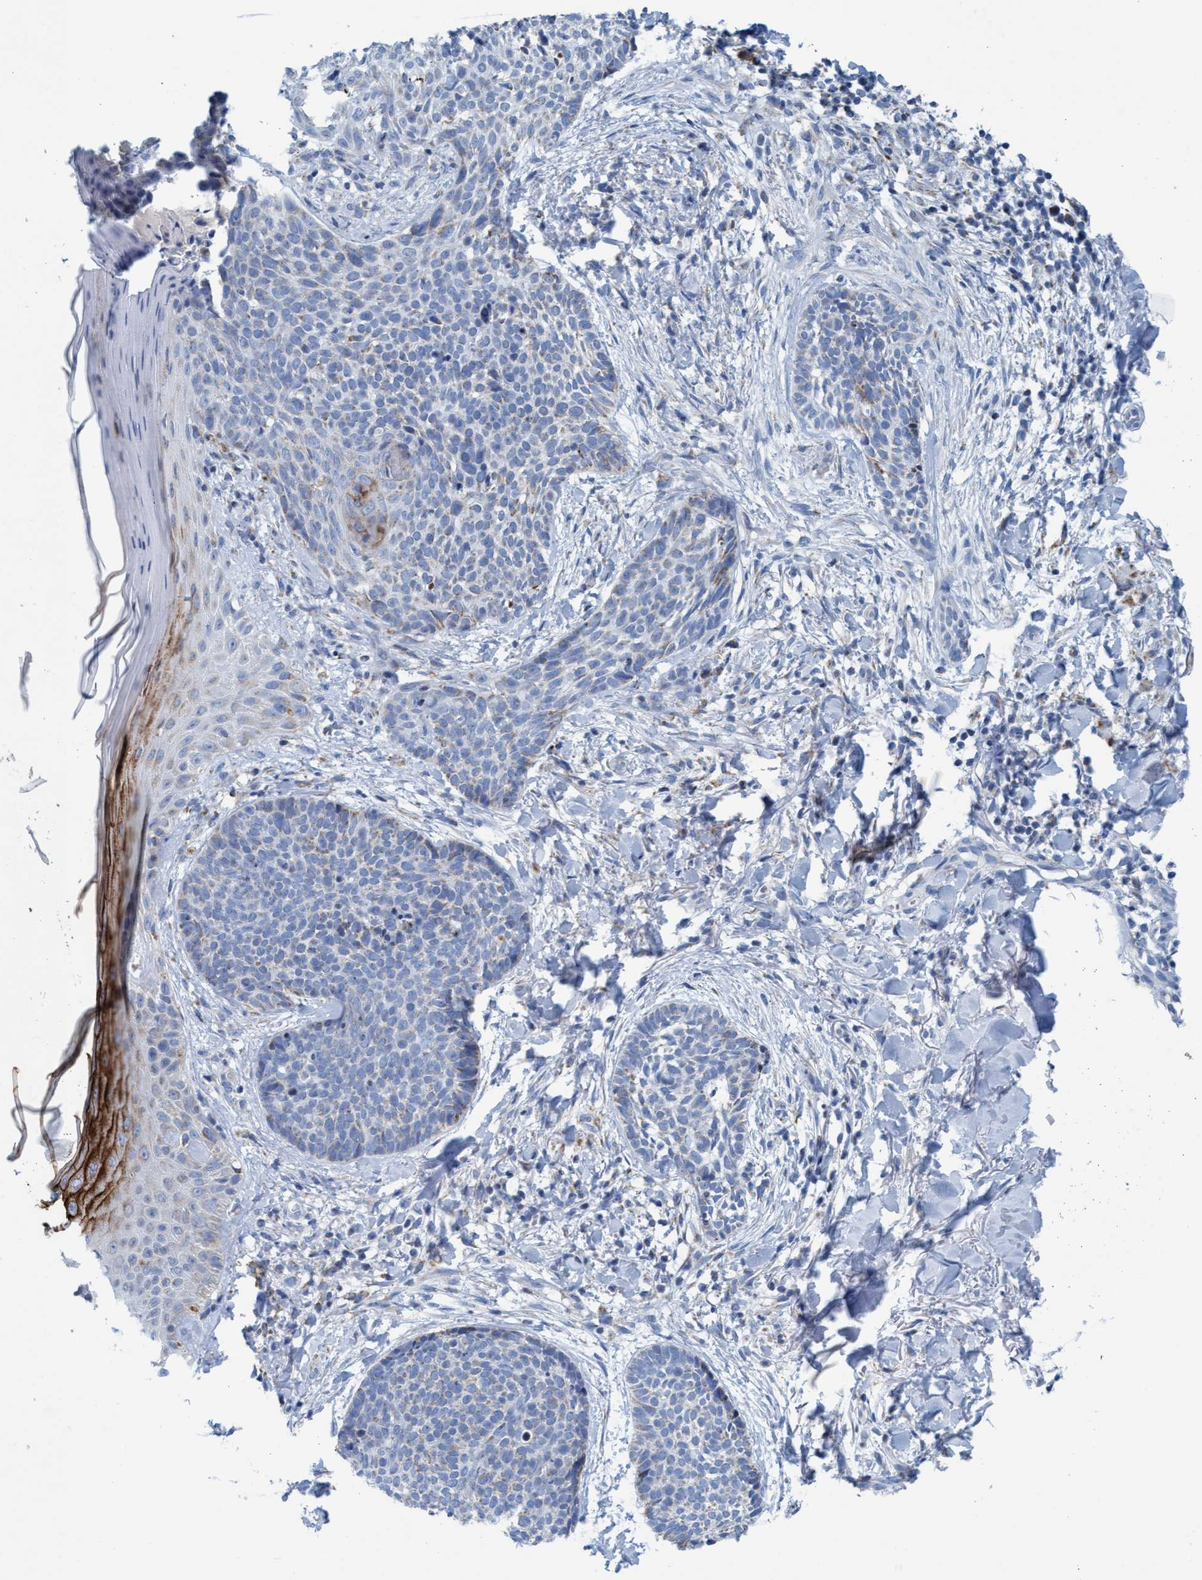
{"staining": {"intensity": "negative", "quantity": "none", "location": "none"}, "tissue": "skin cancer", "cell_type": "Tumor cells", "image_type": "cancer", "snomed": [{"axis": "morphology", "description": "Normal tissue, NOS"}, {"axis": "morphology", "description": "Basal cell carcinoma"}, {"axis": "topography", "description": "Skin"}], "caption": "Immunohistochemistry (IHC) micrograph of basal cell carcinoma (skin) stained for a protein (brown), which reveals no staining in tumor cells.", "gene": "GGA3", "patient": {"sex": "male", "age": 67}}